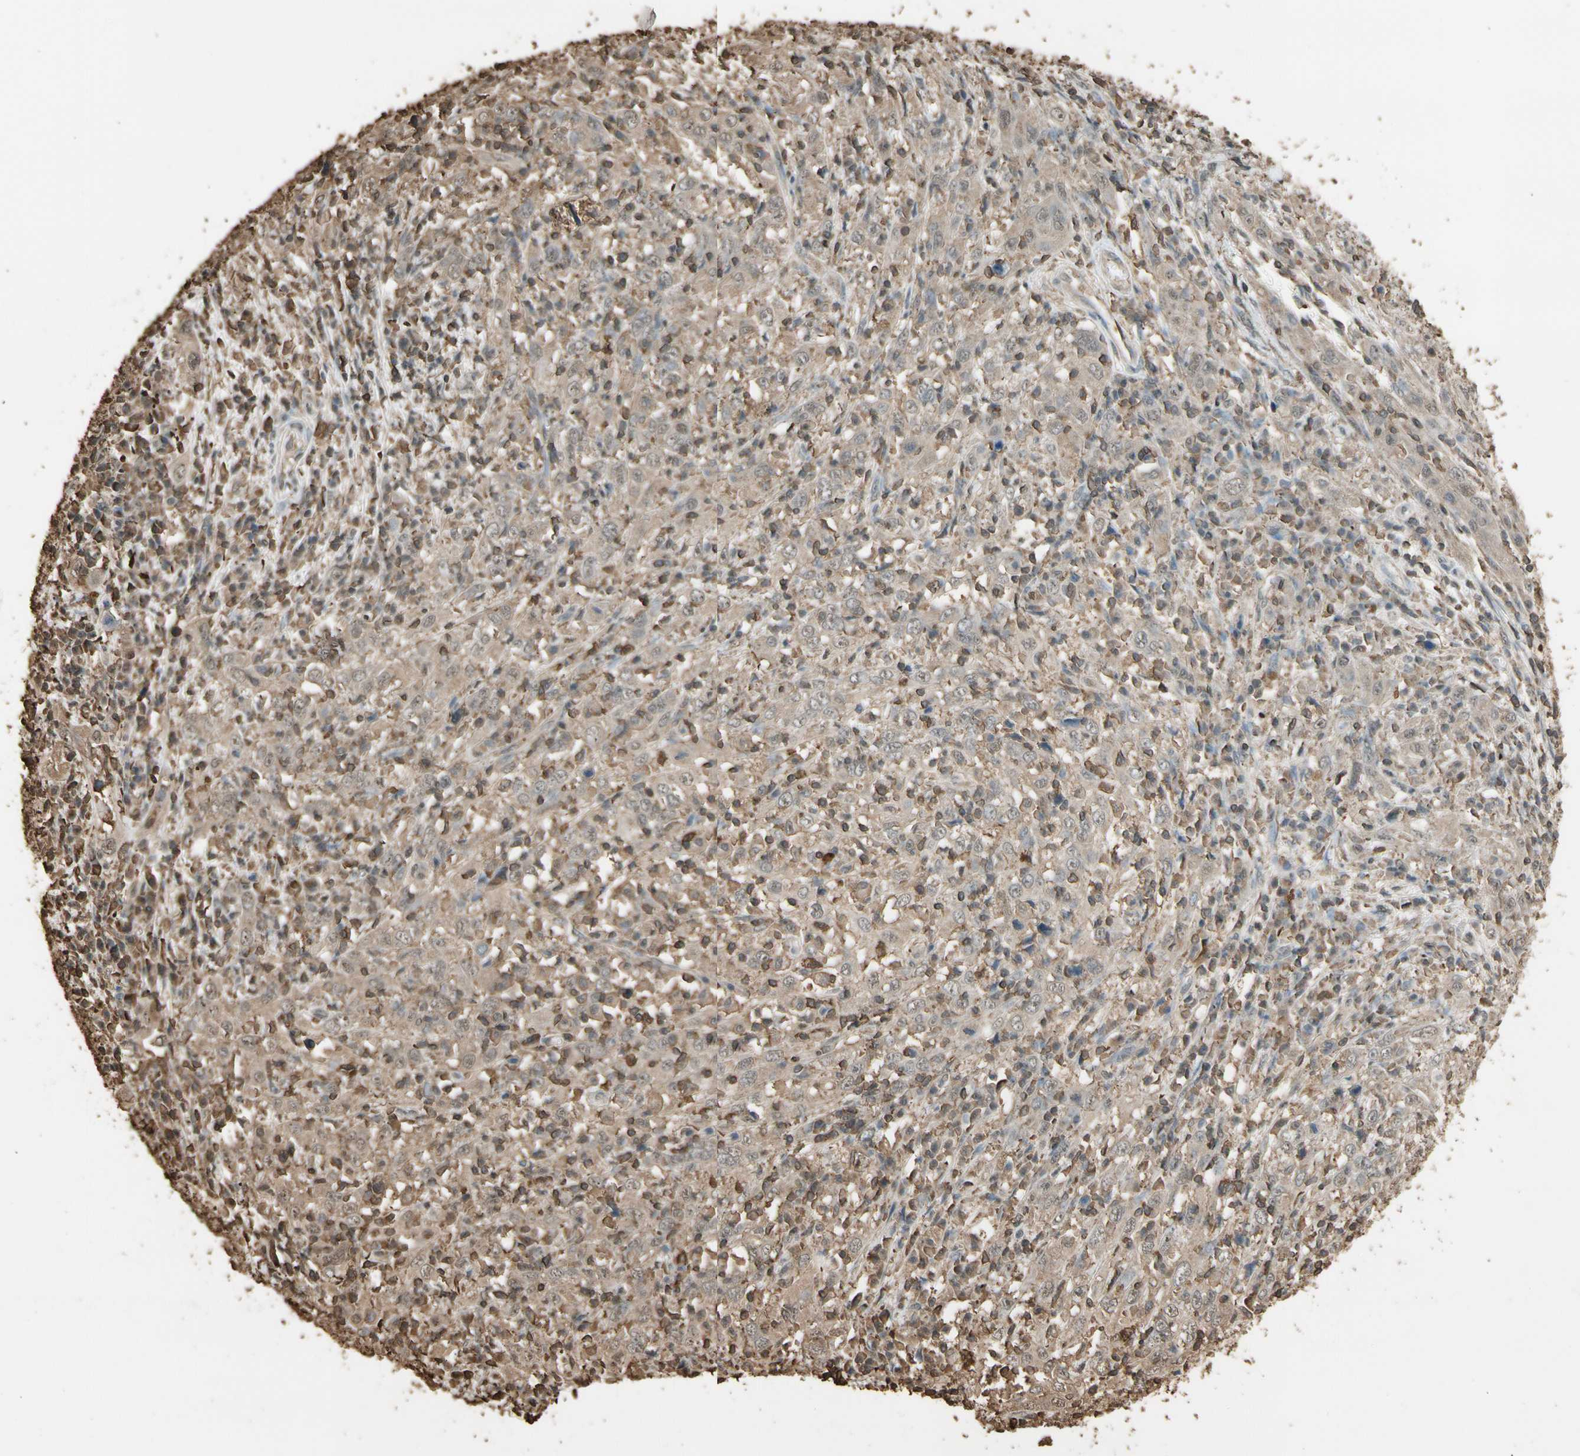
{"staining": {"intensity": "weak", "quantity": ">75%", "location": "cytoplasmic/membranous"}, "tissue": "cervical cancer", "cell_type": "Tumor cells", "image_type": "cancer", "snomed": [{"axis": "morphology", "description": "Squamous cell carcinoma, NOS"}, {"axis": "topography", "description": "Cervix"}], "caption": "This photomicrograph reveals cervical cancer stained with immunohistochemistry (IHC) to label a protein in brown. The cytoplasmic/membranous of tumor cells show weak positivity for the protein. Nuclei are counter-stained blue.", "gene": "TNFSF13B", "patient": {"sex": "female", "age": 46}}